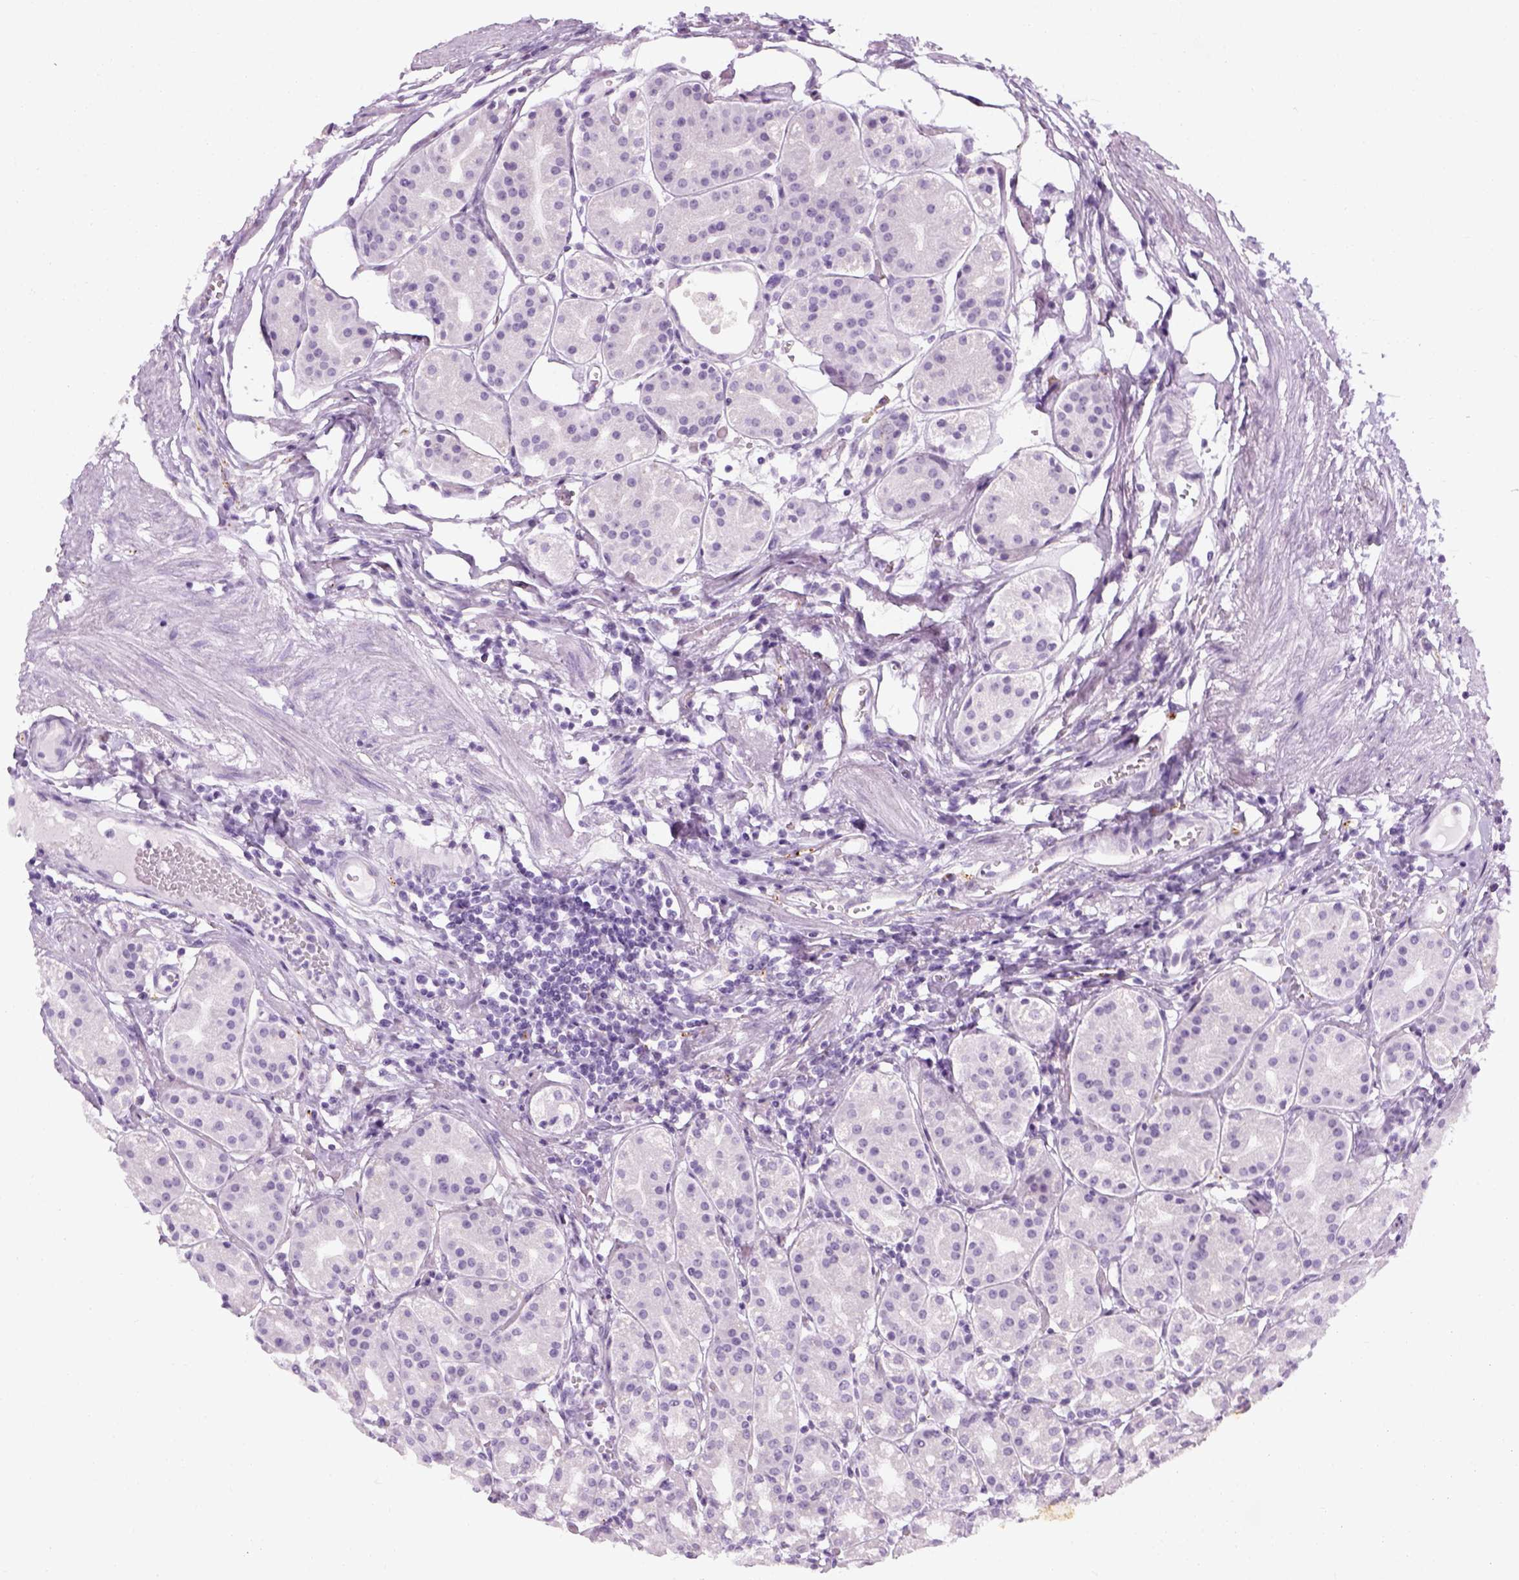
{"staining": {"intensity": "negative", "quantity": "none", "location": "none"}, "tissue": "stomach", "cell_type": "Glandular cells", "image_type": "normal", "snomed": [{"axis": "morphology", "description": "Normal tissue, NOS"}, {"axis": "topography", "description": "Skeletal muscle"}, {"axis": "topography", "description": "Stomach"}], "caption": "Micrograph shows no significant protein positivity in glandular cells of normal stomach. (DAB IHC visualized using brightfield microscopy, high magnification).", "gene": "TH", "patient": {"sex": "female", "age": 57}}